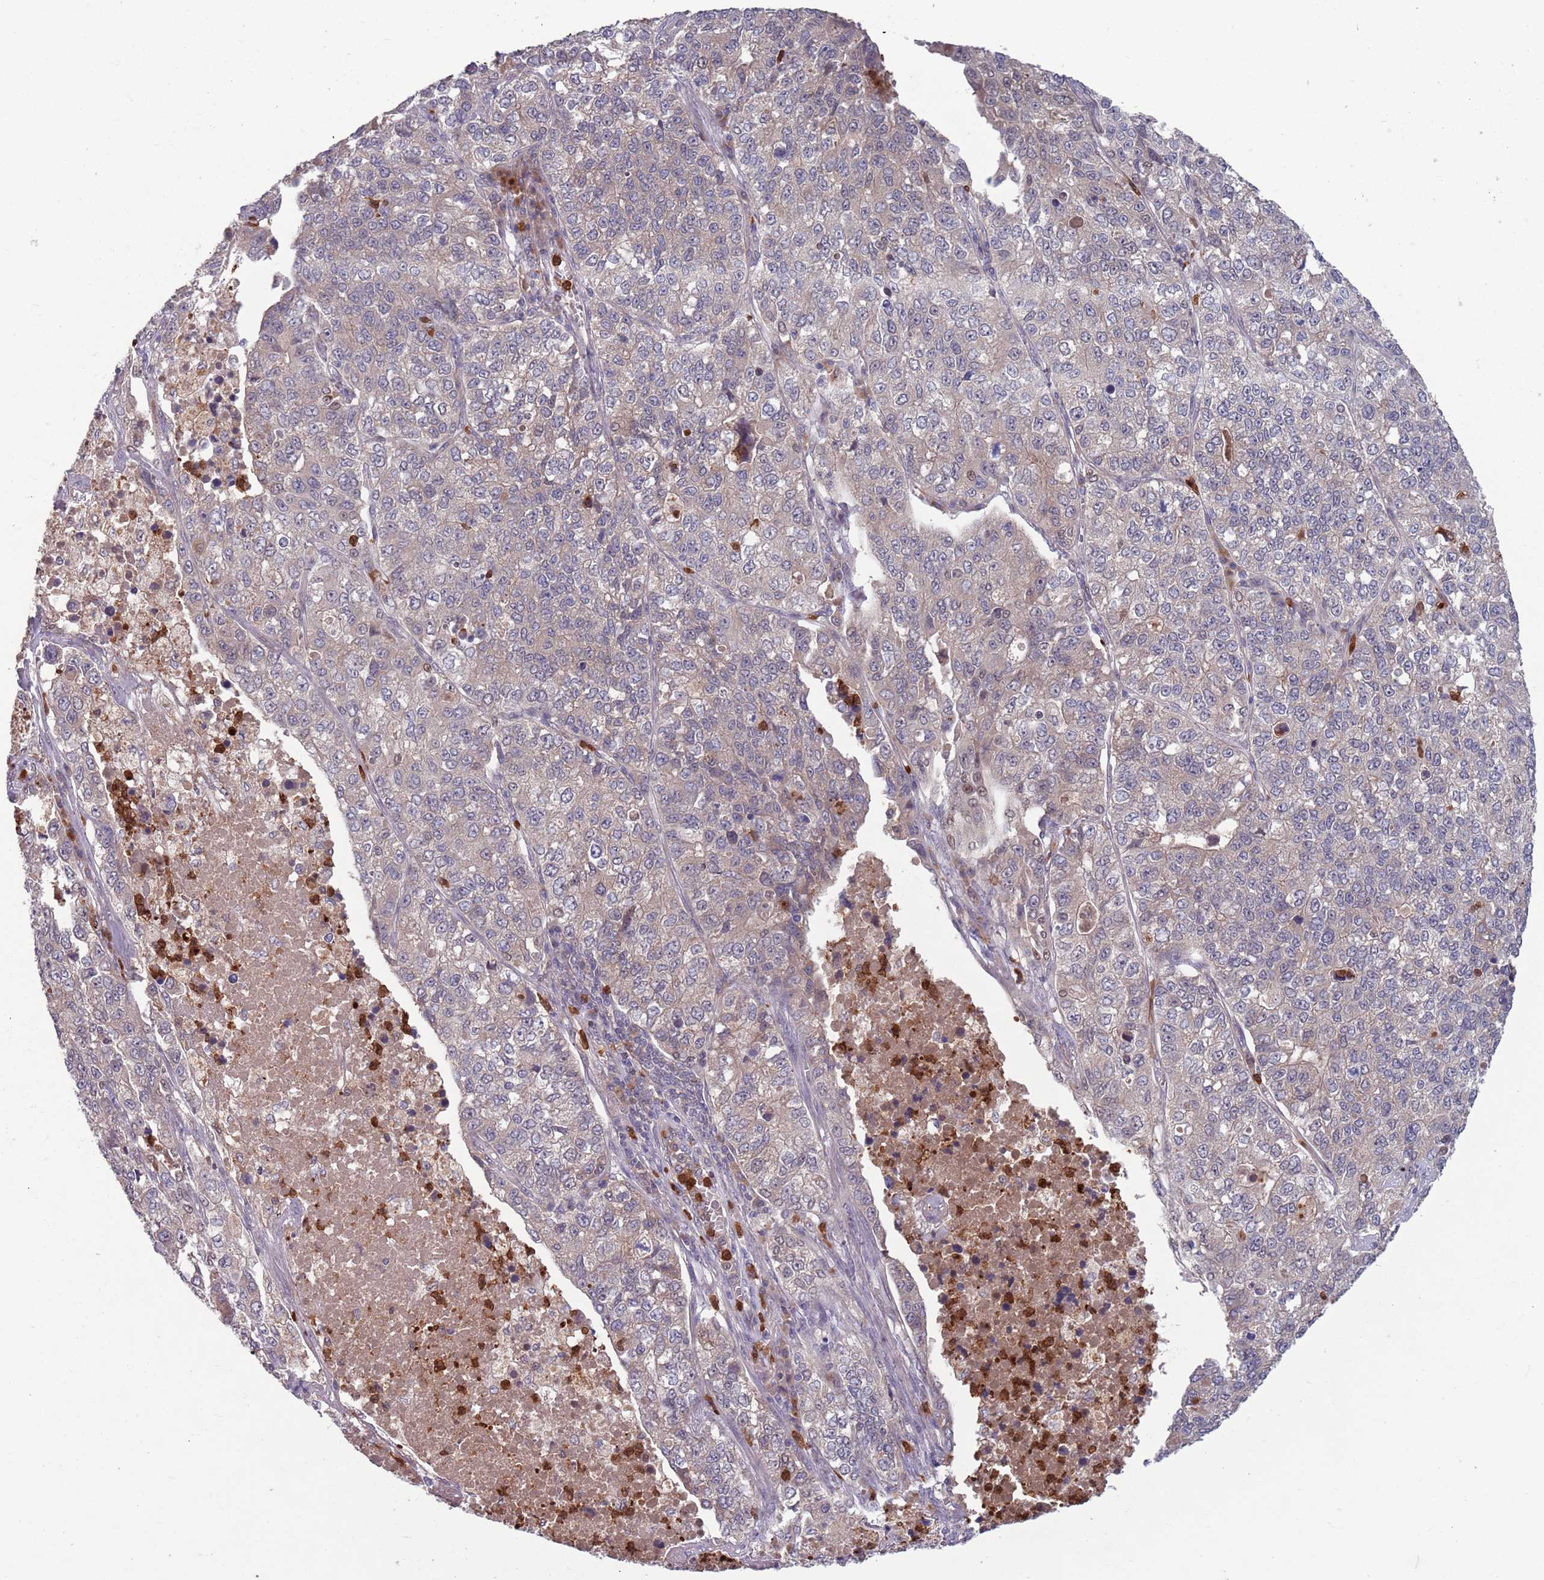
{"staining": {"intensity": "negative", "quantity": "none", "location": "none"}, "tissue": "lung cancer", "cell_type": "Tumor cells", "image_type": "cancer", "snomed": [{"axis": "morphology", "description": "Adenocarcinoma, NOS"}, {"axis": "topography", "description": "Lung"}], "caption": "The micrograph displays no significant expression in tumor cells of adenocarcinoma (lung).", "gene": "TYW1", "patient": {"sex": "male", "age": 49}}